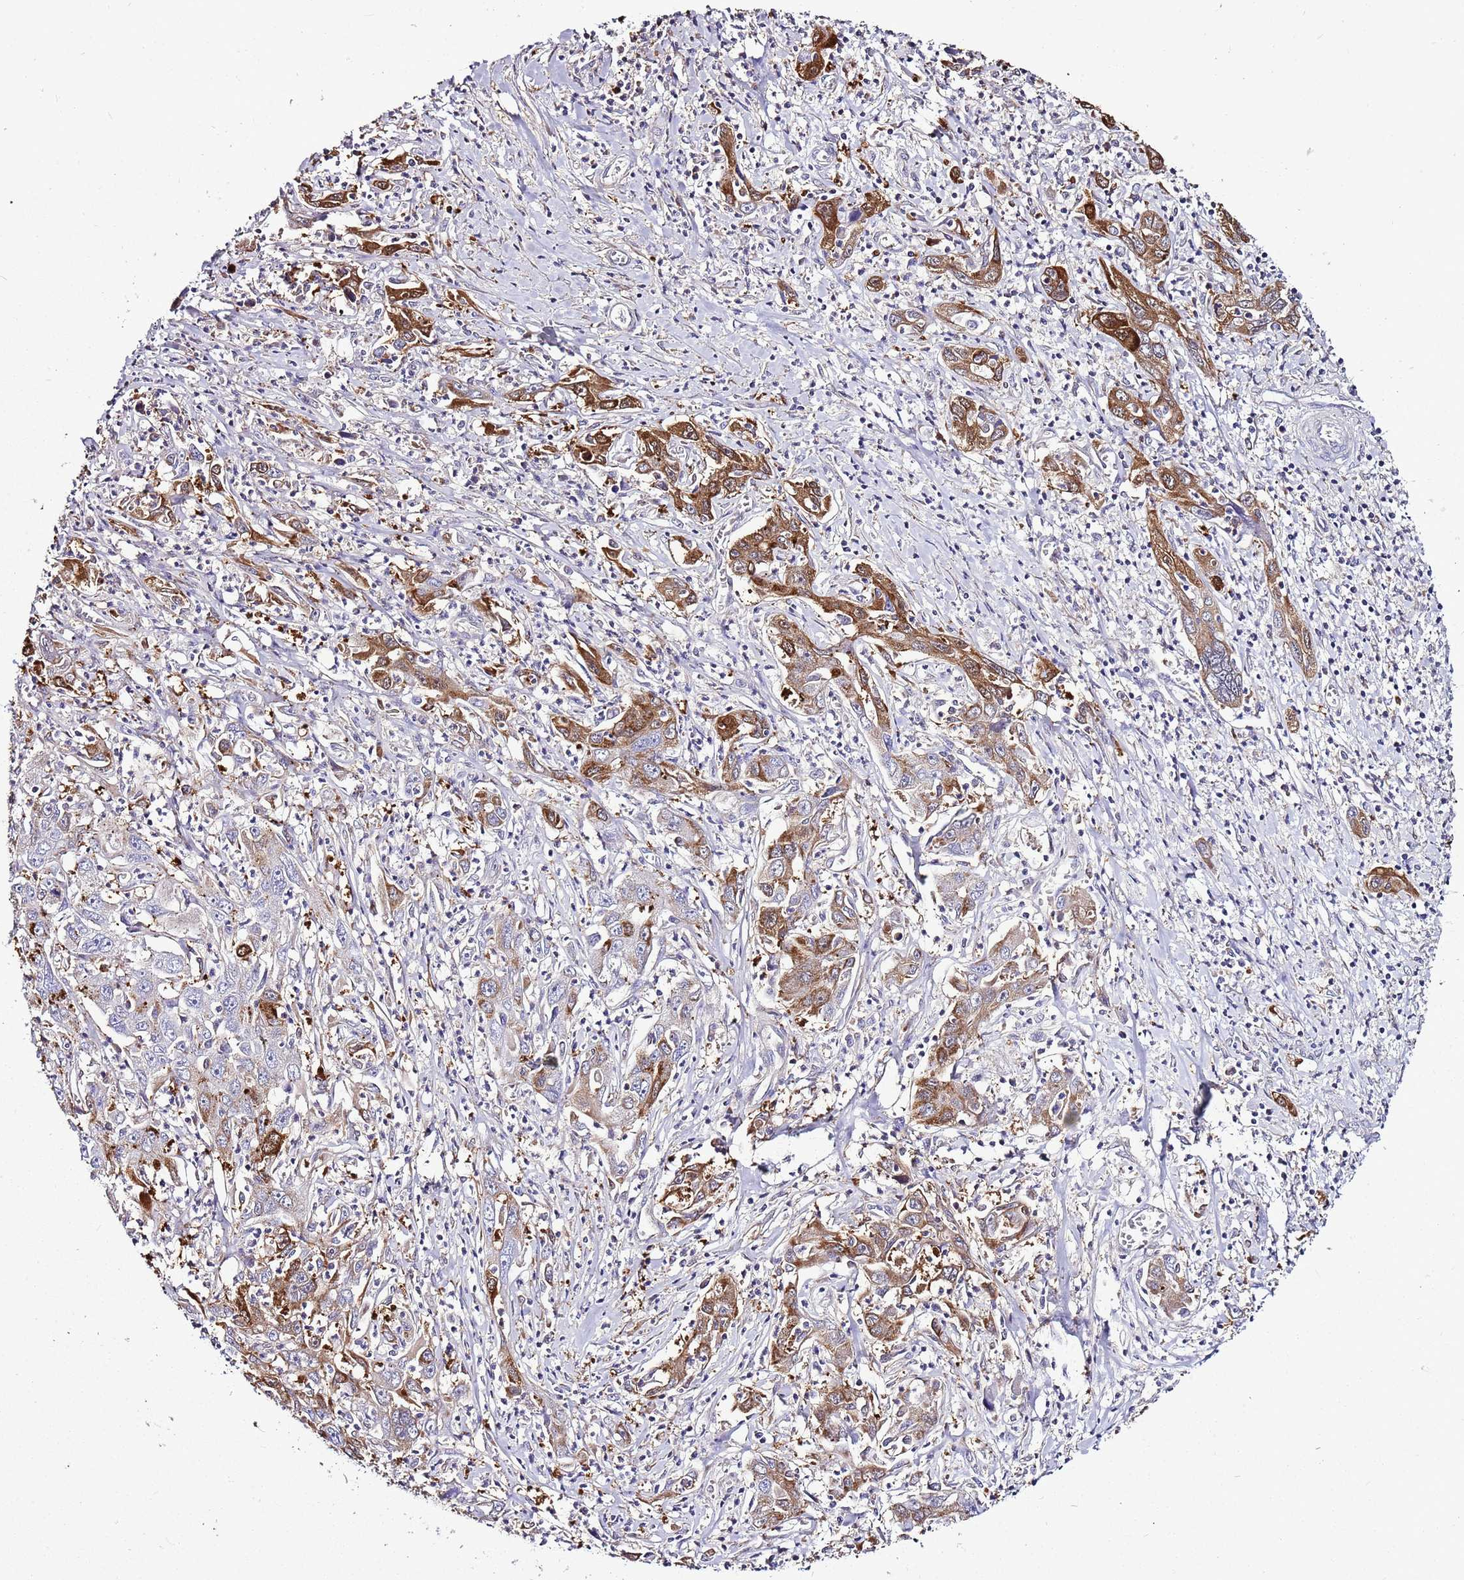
{"staining": {"intensity": "strong", "quantity": ">75%", "location": "cytoplasmic/membranous"}, "tissue": "liver cancer", "cell_type": "Tumor cells", "image_type": "cancer", "snomed": [{"axis": "morphology", "description": "Carcinoma, Hepatocellular, NOS"}, {"axis": "topography", "description": "Liver"}], "caption": "Hepatocellular carcinoma (liver) stained with DAB (3,3'-diaminobenzidine) immunohistochemistry exhibits high levels of strong cytoplasmic/membranous staining in approximately >75% of tumor cells.", "gene": "ATXN2L", "patient": {"sex": "male", "age": 63}}